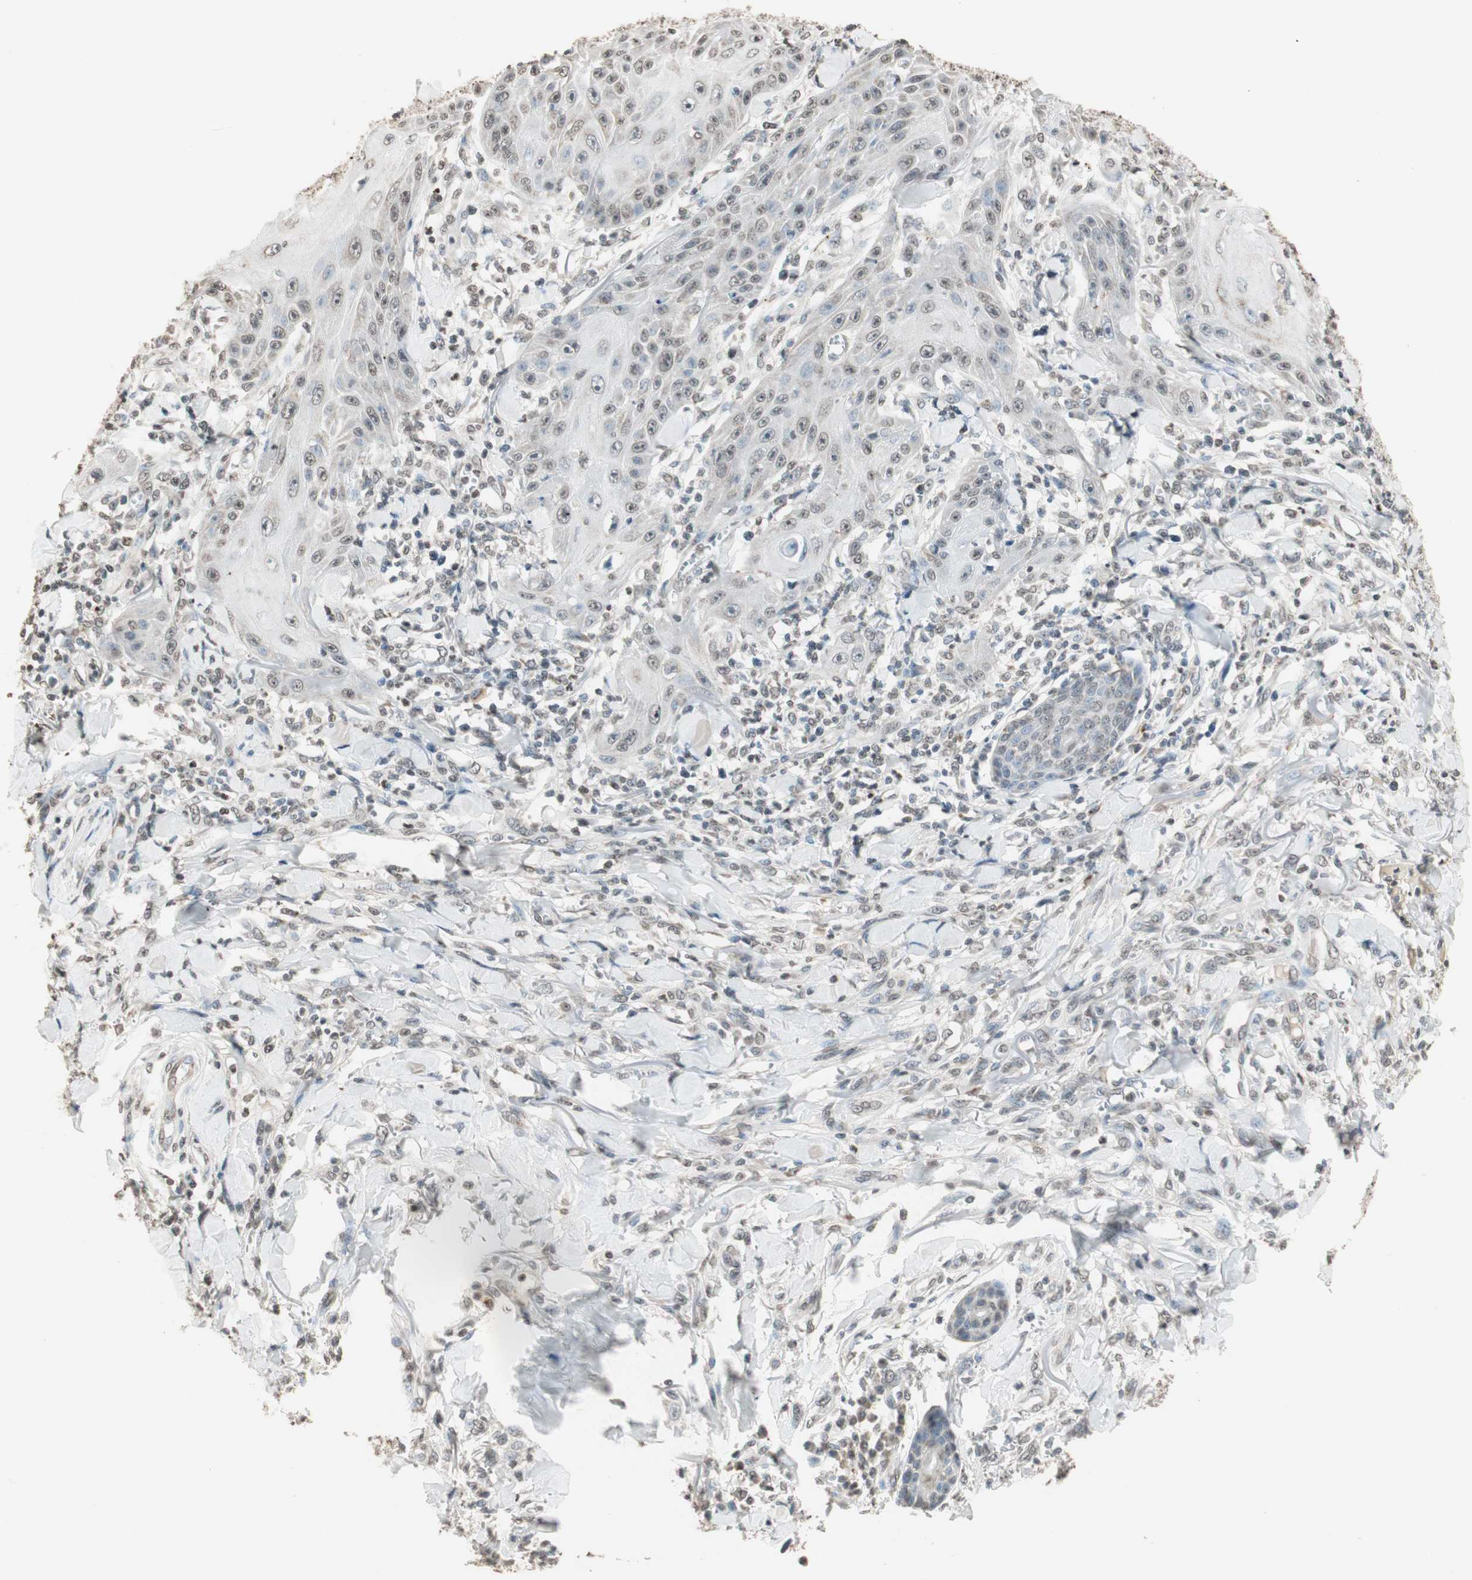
{"staining": {"intensity": "weak", "quantity": "<25%", "location": "cytoplasmic/membranous,nuclear"}, "tissue": "skin cancer", "cell_type": "Tumor cells", "image_type": "cancer", "snomed": [{"axis": "morphology", "description": "Squamous cell carcinoma, NOS"}, {"axis": "topography", "description": "Skin"}], "caption": "Immunohistochemical staining of human skin cancer demonstrates no significant expression in tumor cells.", "gene": "PRELID1", "patient": {"sex": "female", "age": 78}}